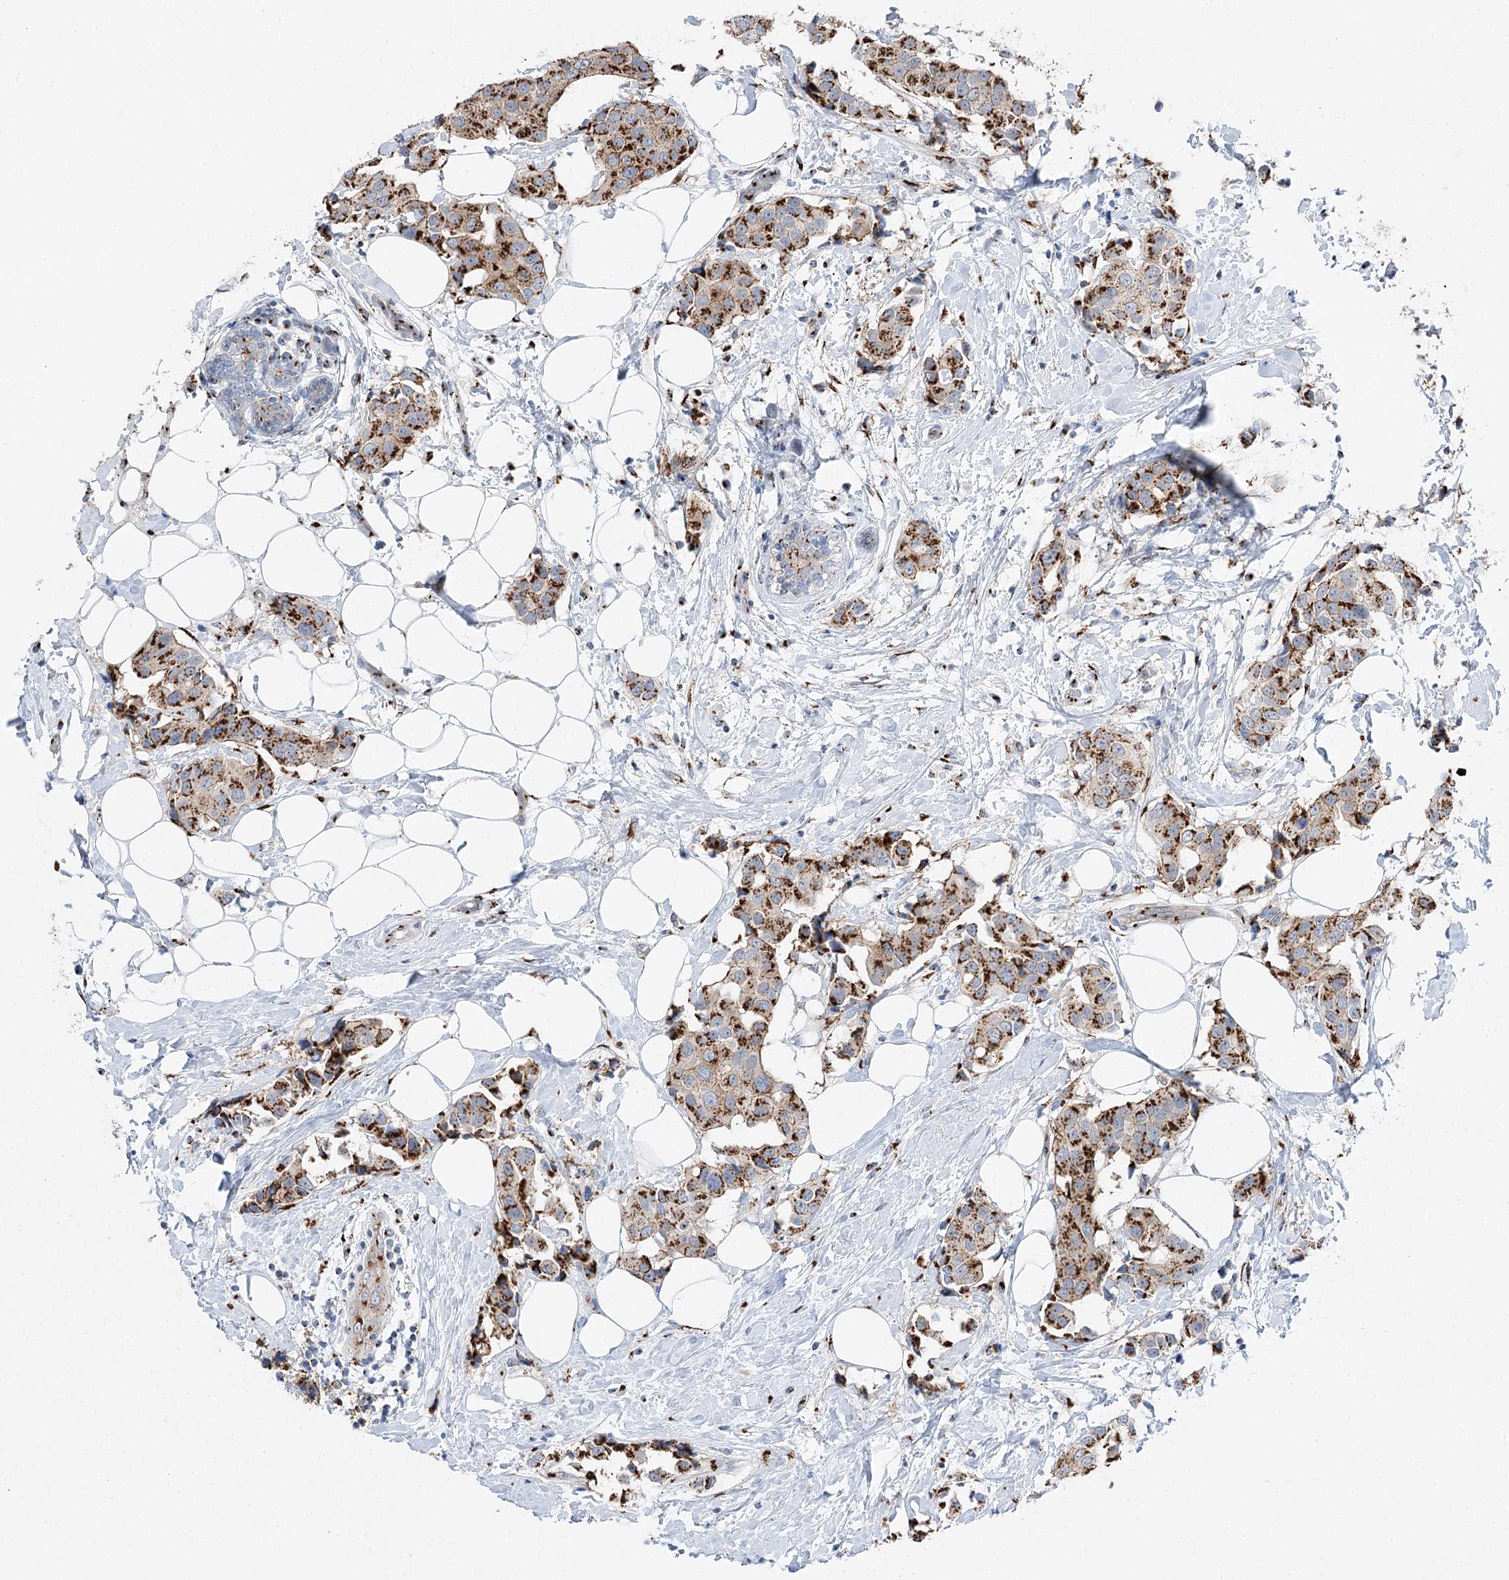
{"staining": {"intensity": "strong", "quantity": "25%-75%", "location": "cytoplasmic/membranous"}, "tissue": "breast cancer", "cell_type": "Tumor cells", "image_type": "cancer", "snomed": [{"axis": "morphology", "description": "Normal tissue, NOS"}, {"axis": "morphology", "description": "Duct carcinoma"}, {"axis": "topography", "description": "Breast"}], "caption": "Immunohistochemistry micrograph of human infiltrating ductal carcinoma (breast) stained for a protein (brown), which shows high levels of strong cytoplasmic/membranous staining in approximately 25%-75% of tumor cells.", "gene": "TMEM165", "patient": {"sex": "female", "age": 39}}